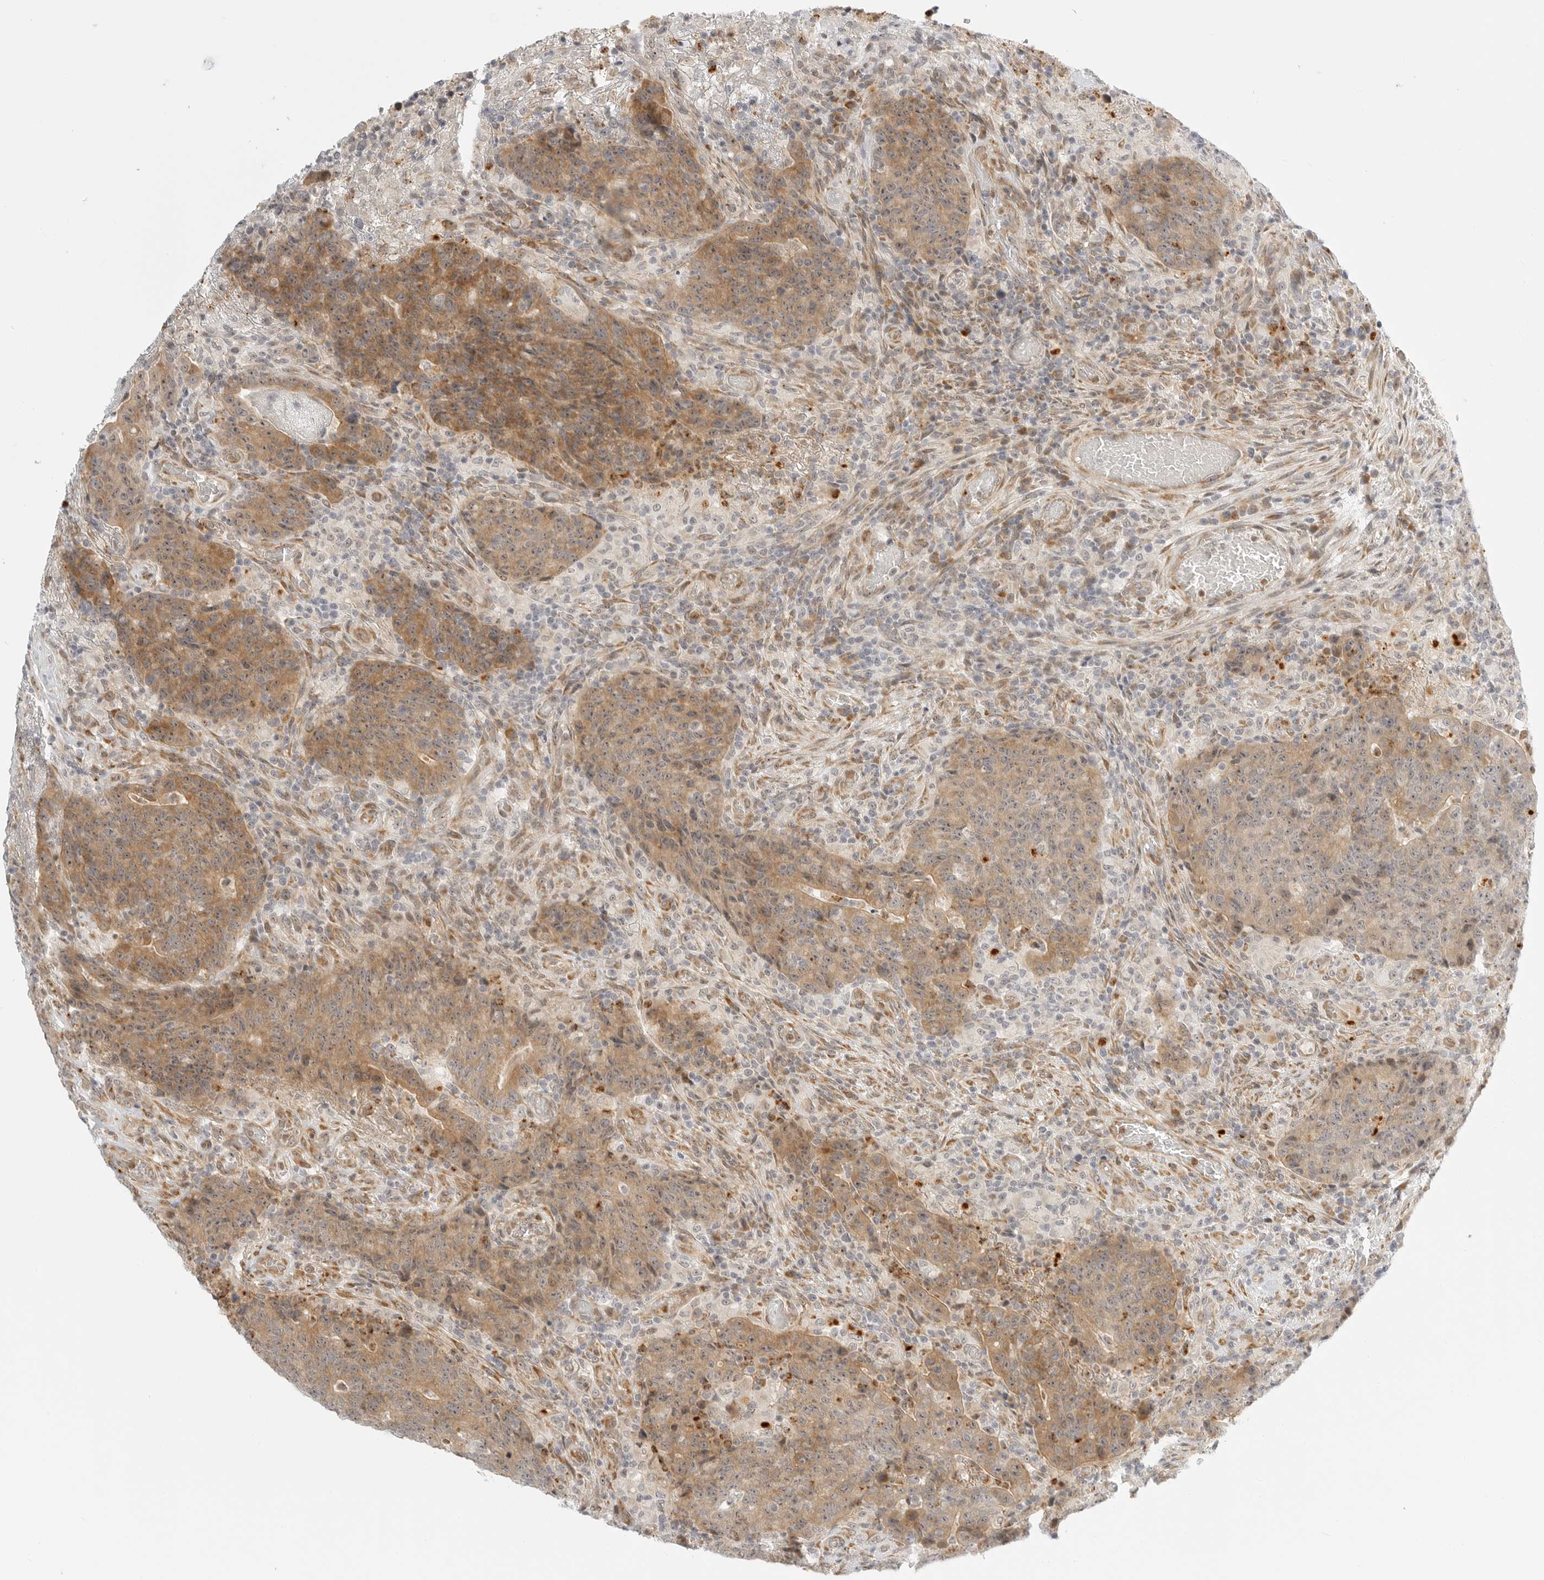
{"staining": {"intensity": "moderate", "quantity": ">75%", "location": "cytoplasmic/membranous,nuclear"}, "tissue": "colorectal cancer", "cell_type": "Tumor cells", "image_type": "cancer", "snomed": [{"axis": "morphology", "description": "Adenocarcinoma, NOS"}, {"axis": "topography", "description": "Colon"}], "caption": "Tumor cells reveal medium levels of moderate cytoplasmic/membranous and nuclear staining in approximately >75% of cells in human colorectal cancer (adenocarcinoma).", "gene": "DSCC1", "patient": {"sex": "female", "age": 75}}